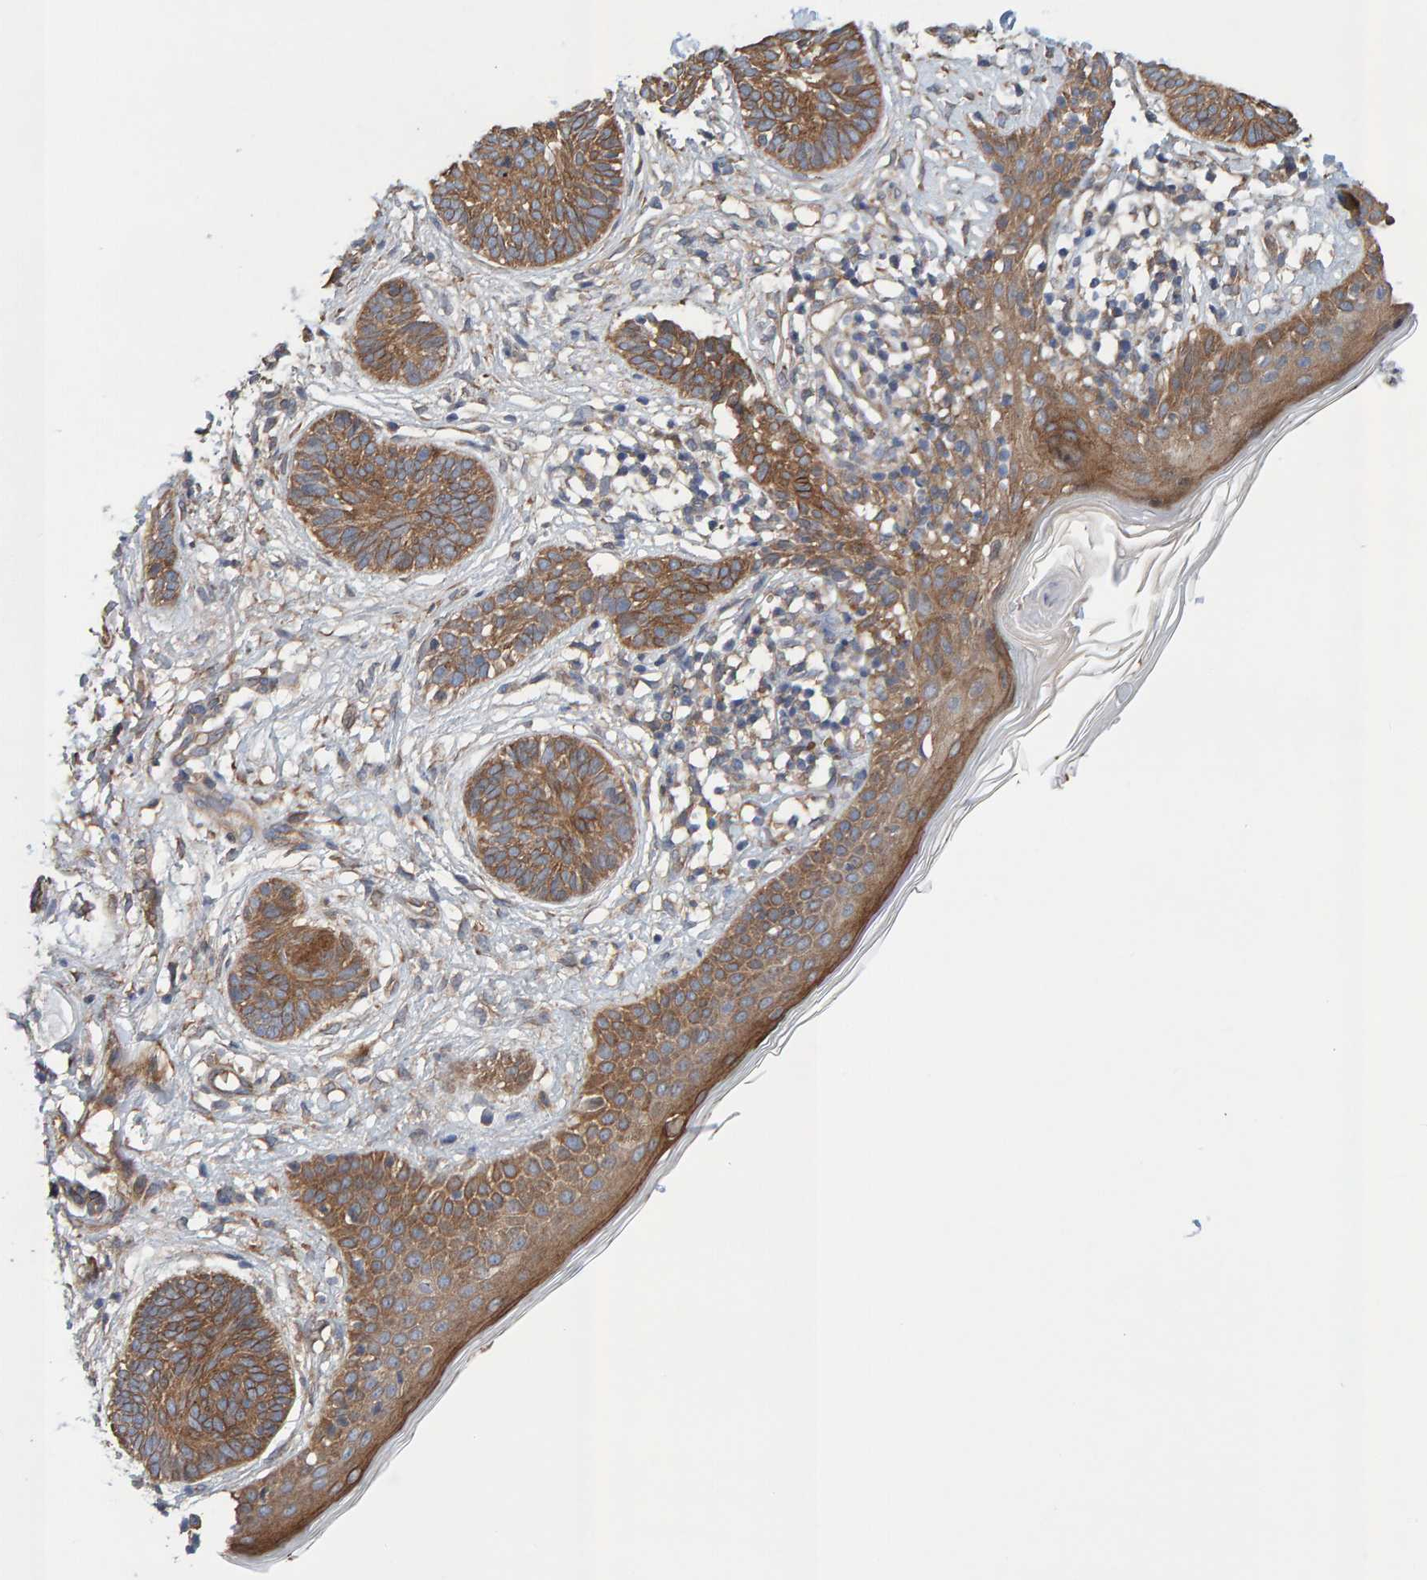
{"staining": {"intensity": "moderate", "quantity": ">75%", "location": "cytoplasmic/membranous"}, "tissue": "skin cancer", "cell_type": "Tumor cells", "image_type": "cancer", "snomed": [{"axis": "morphology", "description": "Normal tissue, NOS"}, {"axis": "morphology", "description": "Basal cell carcinoma"}, {"axis": "topography", "description": "Skin"}], "caption": "The photomicrograph shows a brown stain indicating the presence of a protein in the cytoplasmic/membranous of tumor cells in basal cell carcinoma (skin).", "gene": "LRSAM1", "patient": {"sex": "male", "age": 63}}